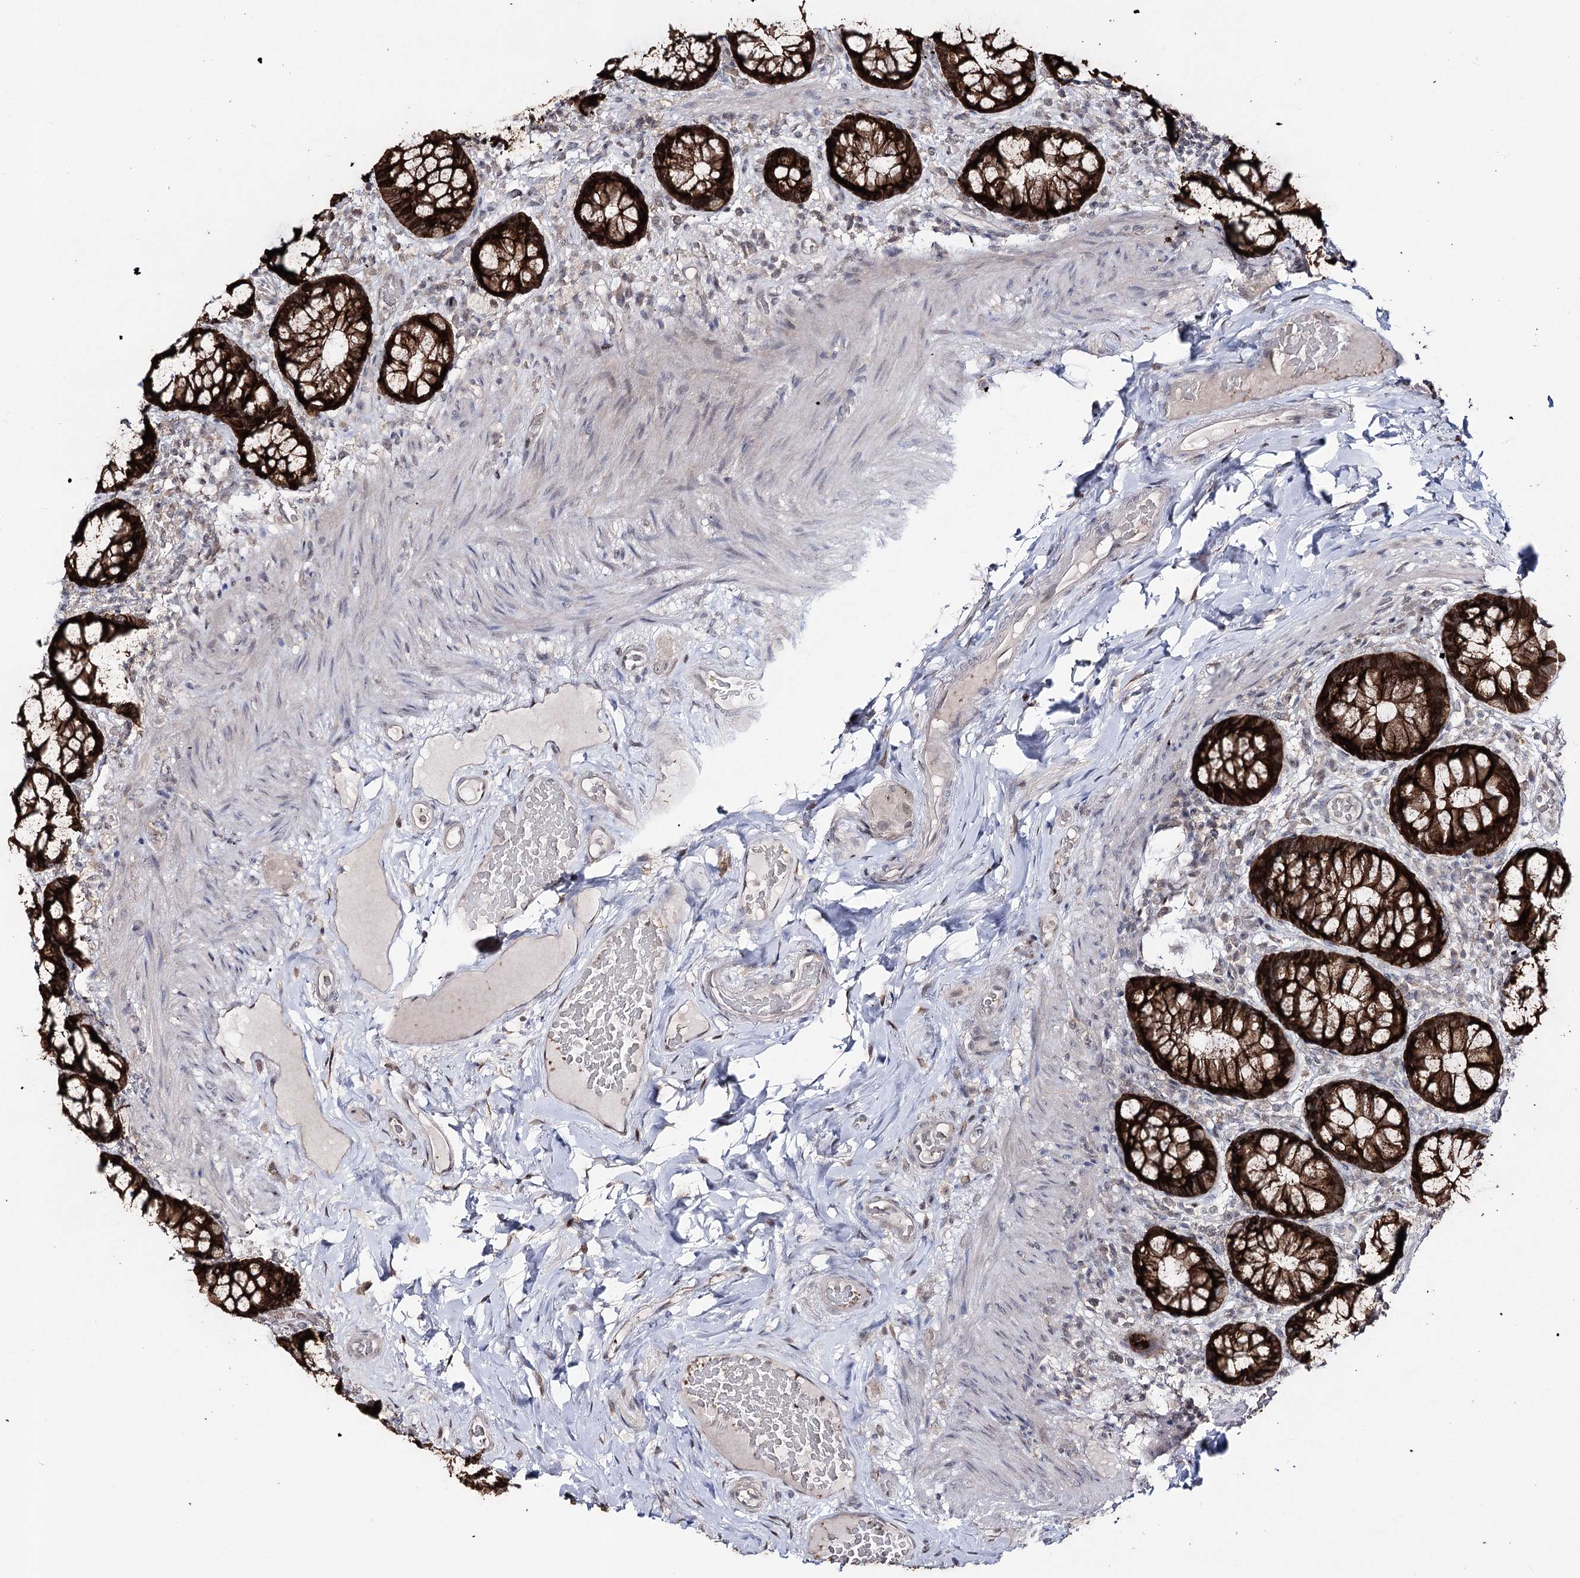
{"staining": {"intensity": "strong", "quantity": ">75%", "location": "cytoplasmic/membranous"}, "tissue": "rectum", "cell_type": "Glandular cells", "image_type": "normal", "snomed": [{"axis": "morphology", "description": "Normal tissue, NOS"}, {"axis": "topography", "description": "Rectum"}], "caption": "An image of rectum stained for a protein exhibits strong cytoplasmic/membranous brown staining in glandular cells.", "gene": "HSD11B2", "patient": {"sex": "male", "age": 83}}